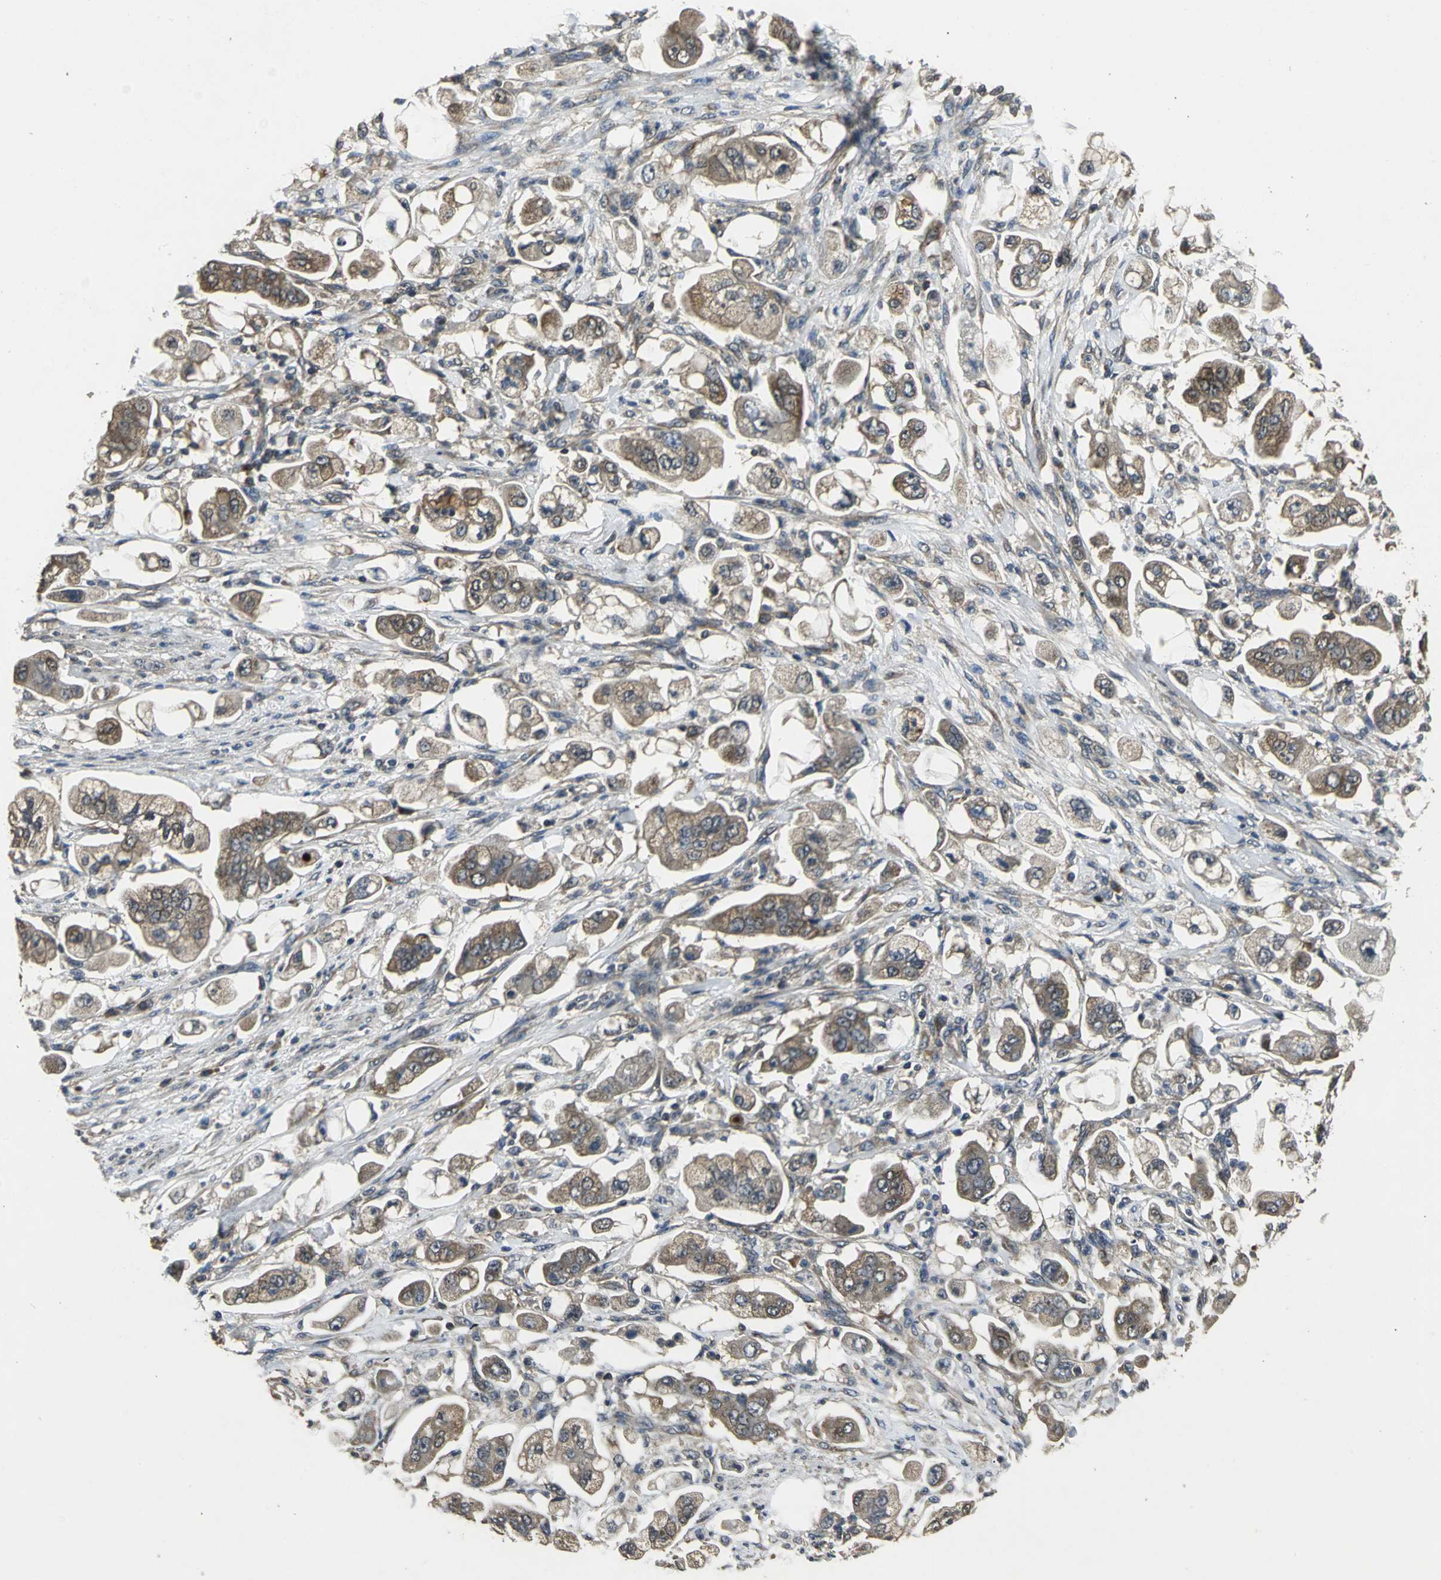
{"staining": {"intensity": "moderate", "quantity": ">75%", "location": "cytoplasmic/membranous"}, "tissue": "stomach cancer", "cell_type": "Tumor cells", "image_type": "cancer", "snomed": [{"axis": "morphology", "description": "Adenocarcinoma, NOS"}, {"axis": "topography", "description": "Stomach"}], "caption": "Approximately >75% of tumor cells in stomach cancer reveal moderate cytoplasmic/membranous protein positivity as visualized by brown immunohistochemical staining.", "gene": "IRF3", "patient": {"sex": "male", "age": 62}}